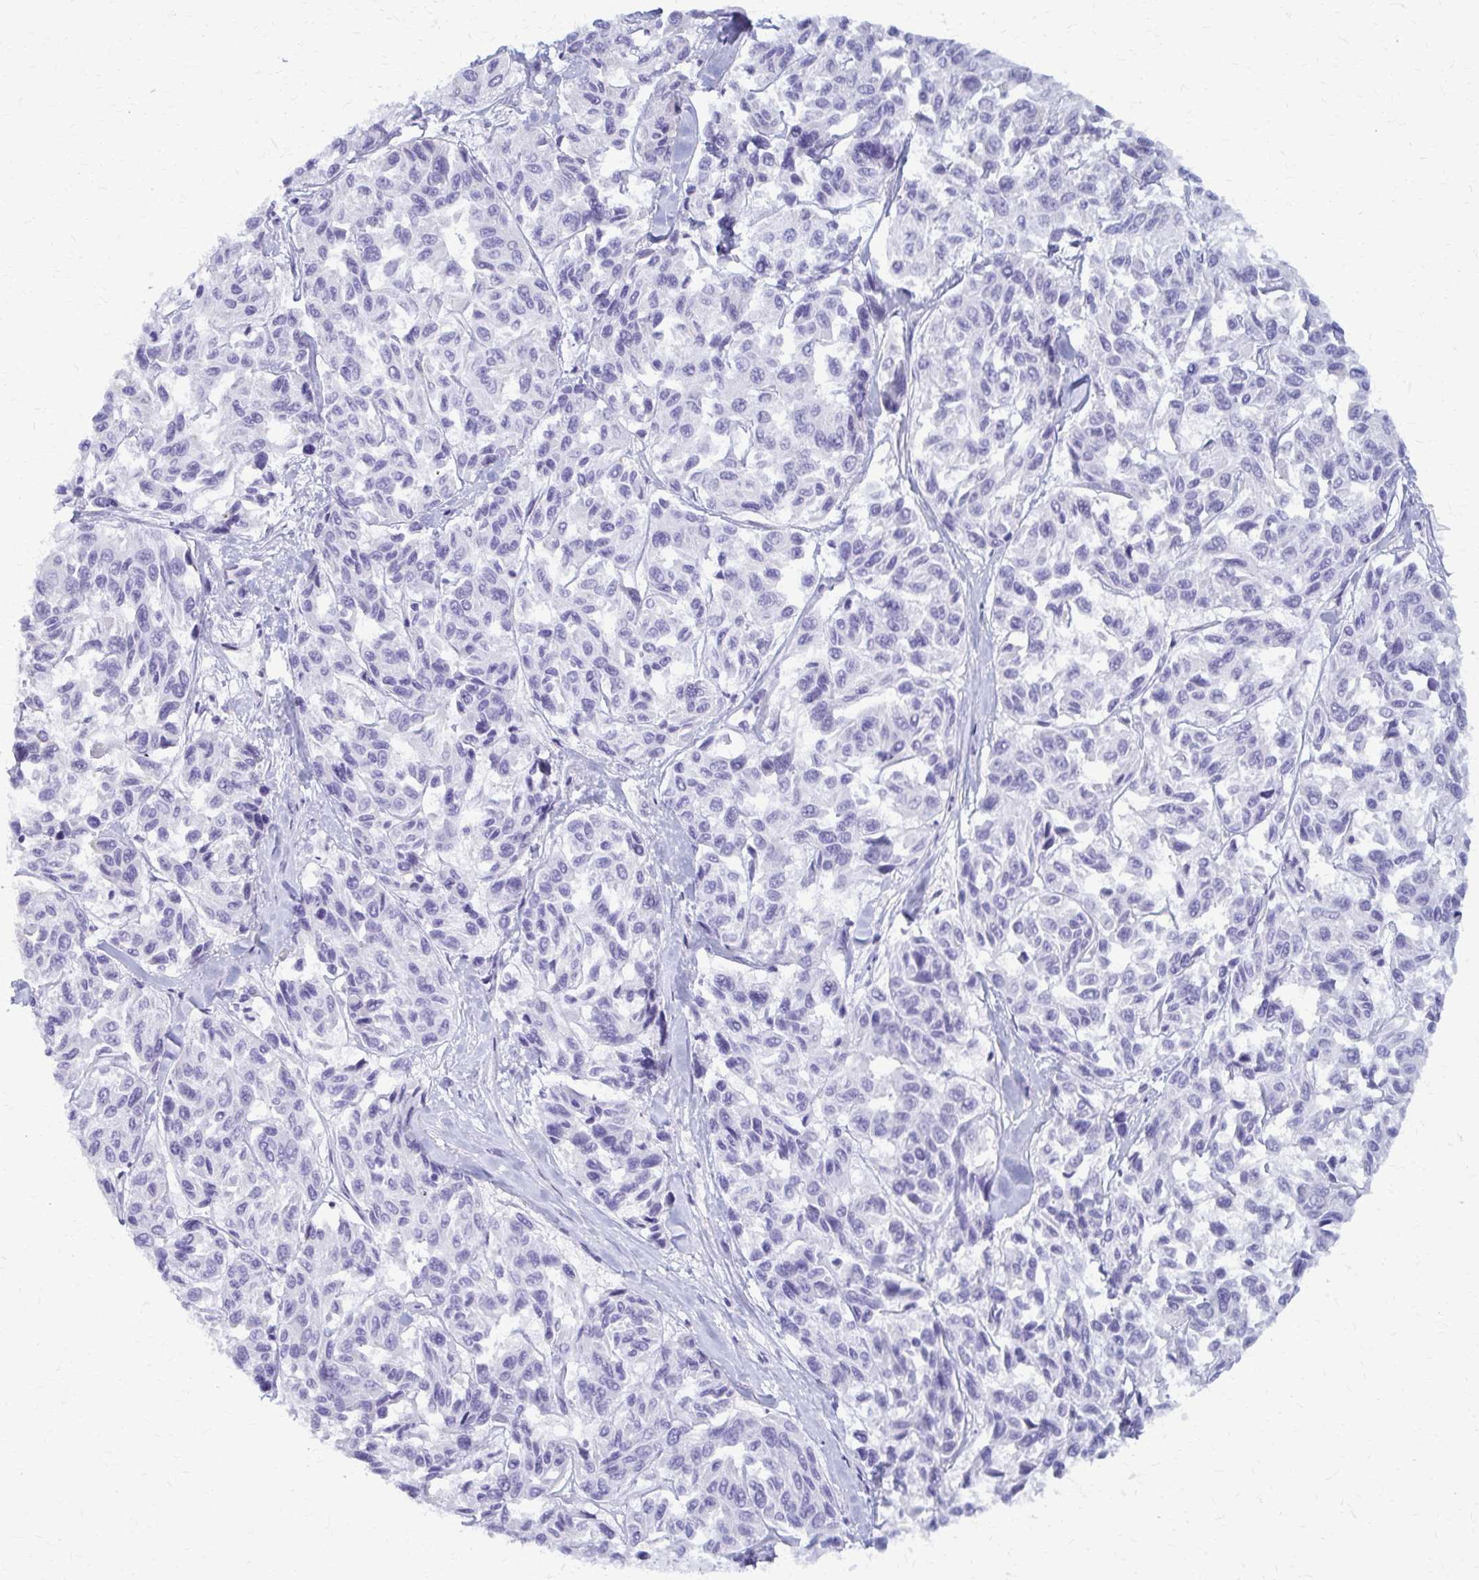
{"staining": {"intensity": "negative", "quantity": "none", "location": "none"}, "tissue": "melanoma", "cell_type": "Tumor cells", "image_type": "cancer", "snomed": [{"axis": "morphology", "description": "Malignant melanoma, NOS"}, {"axis": "topography", "description": "Skin"}], "caption": "Malignant melanoma stained for a protein using immunohistochemistry (IHC) reveals no staining tumor cells.", "gene": "GFAP", "patient": {"sex": "female", "age": 66}}